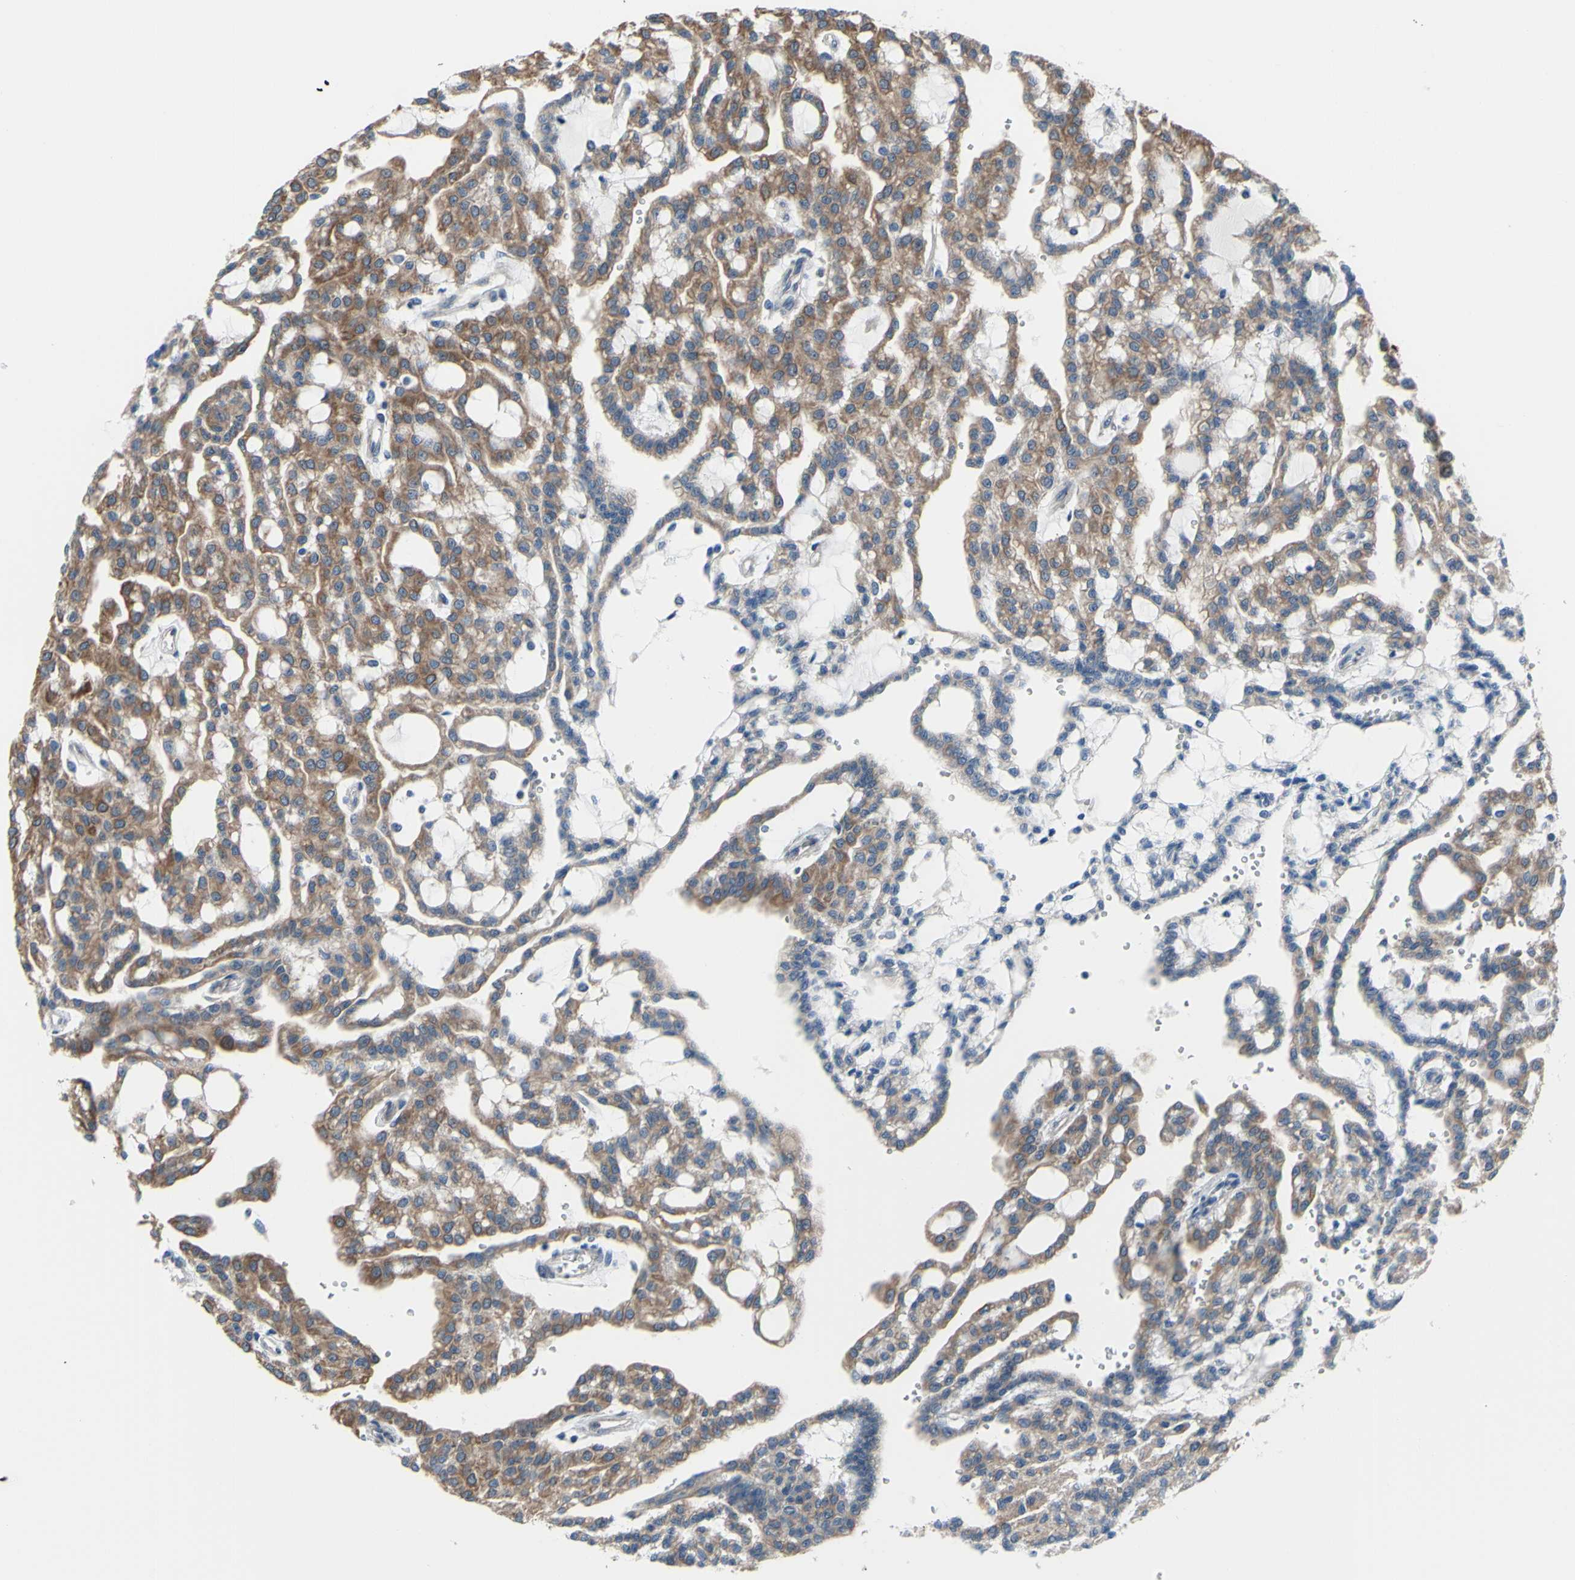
{"staining": {"intensity": "moderate", "quantity": ">75%", "location": "cytoplasmic/membranous"}, "tissue": "renal cancer", "cell_type": "Tumor cells", "image_type": "cancer", "snomed": [{"axis": "morphology", "description": "Adenocarcinoma, NOS"}, {"axis": "topography", "description": "Kidney"}], "caption": "Immunohistochemical staining of renal cancer demonstrates medium levels of moderate cytoplasmic/membranous protein positivity in about >75% of tumor cells. (brown staining indicates protein expression, while blue staining denotes nuclei).", "gene": "GRAMD2B", "patient": {"sex": "male", "age": 63}}